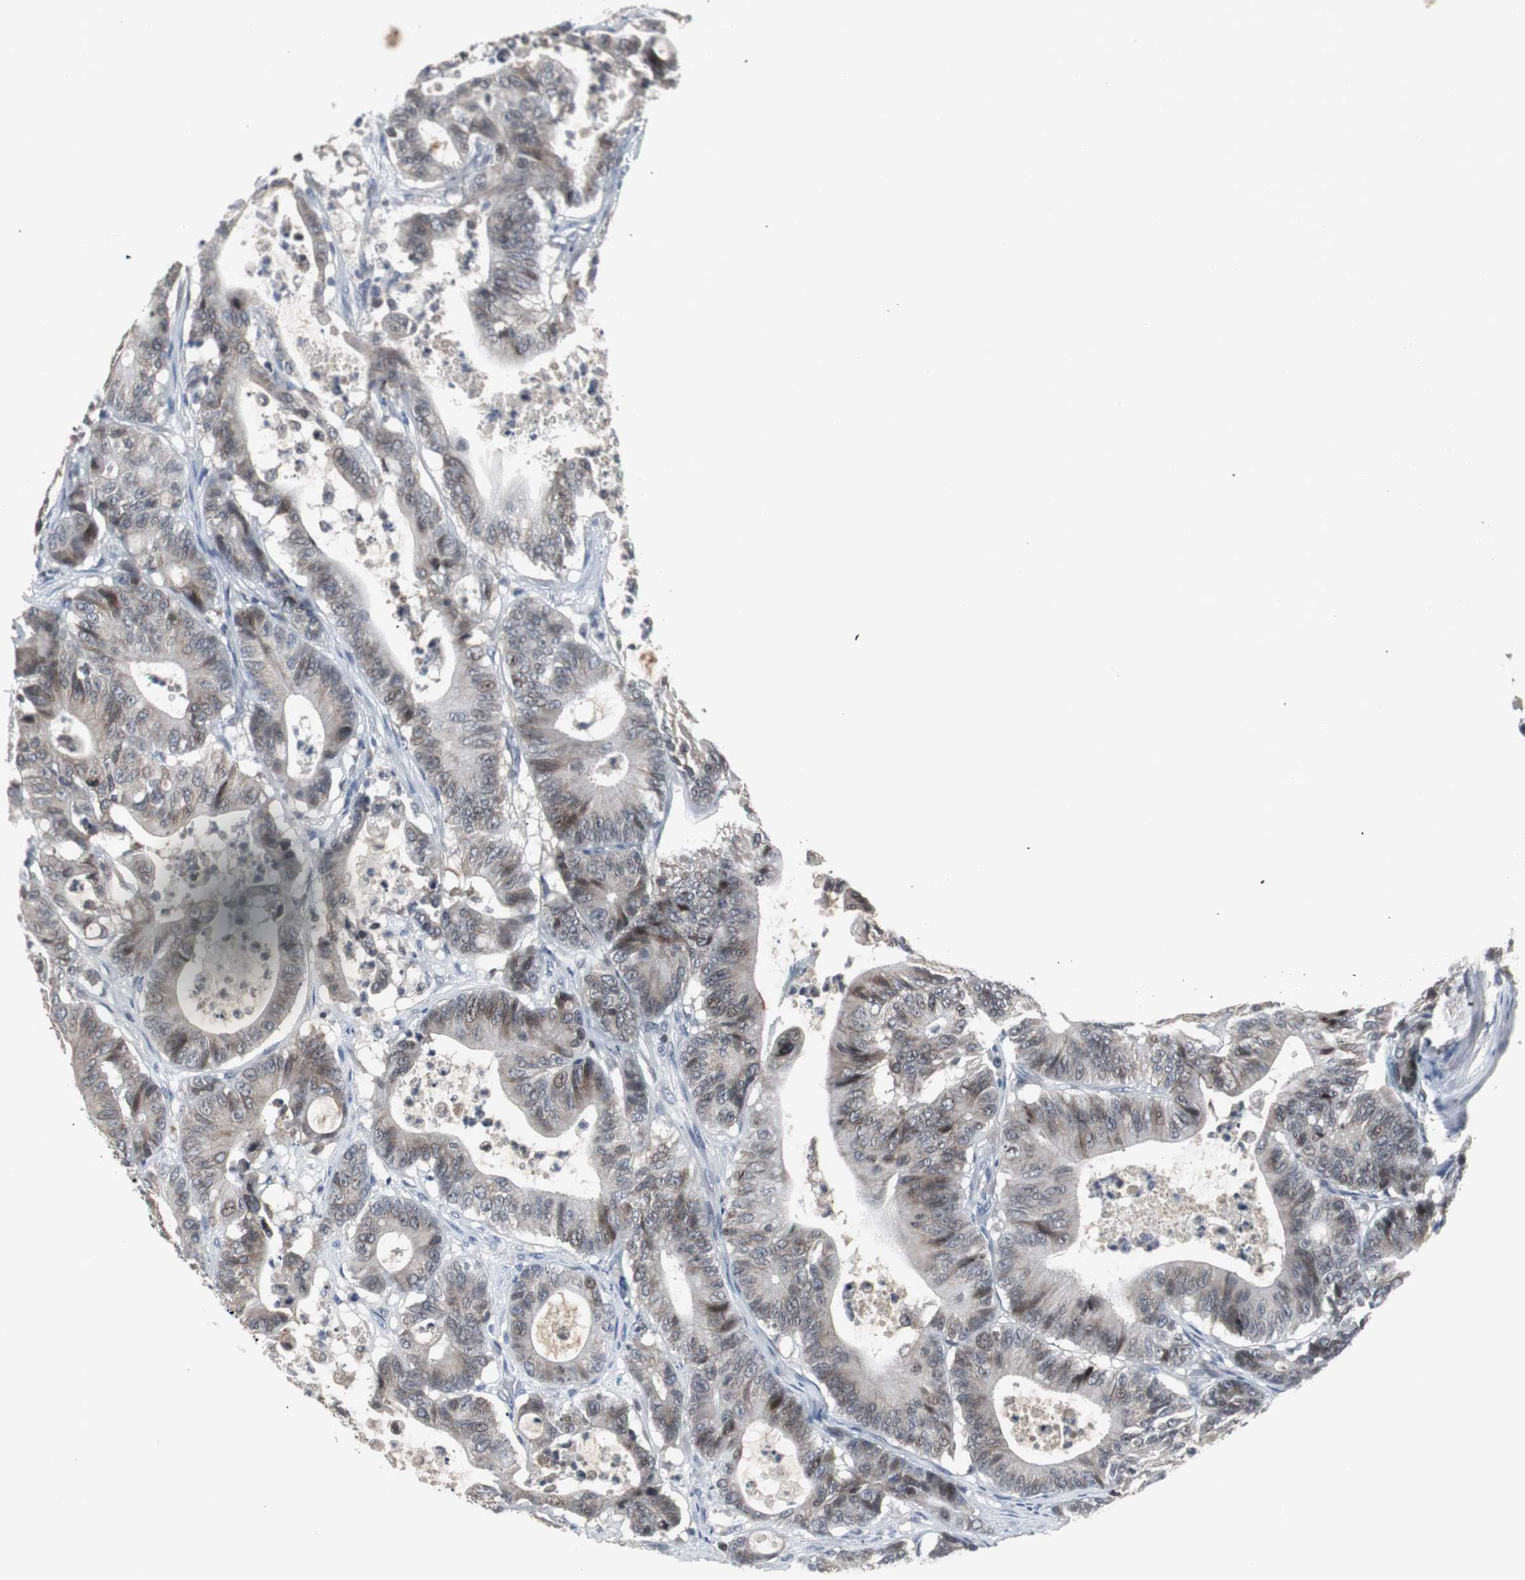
{"staining": {"intensity": "moderate", "quantity": "25%-75%", "location": "cytoplasmic/membranous,nuclear"}, "tissue": "colorectal cancer", "cell_type": "Tumor cells", "image_type": "cancer", "snomed": [{"axis": "morphology", "description": "Adenocarcinoma, NOS"}, {"axis": "topography", "description": "Colon"}], "caption": "DAB immunohistochemical staining of human colorectal adenocarcinoma exhibits moderate cytoplasmic/membranous and nuclear protein staining in about 25%-75% of tumor cells.", "gene": "ZNF396", "patient": {"sex": "female", "age": 84}}